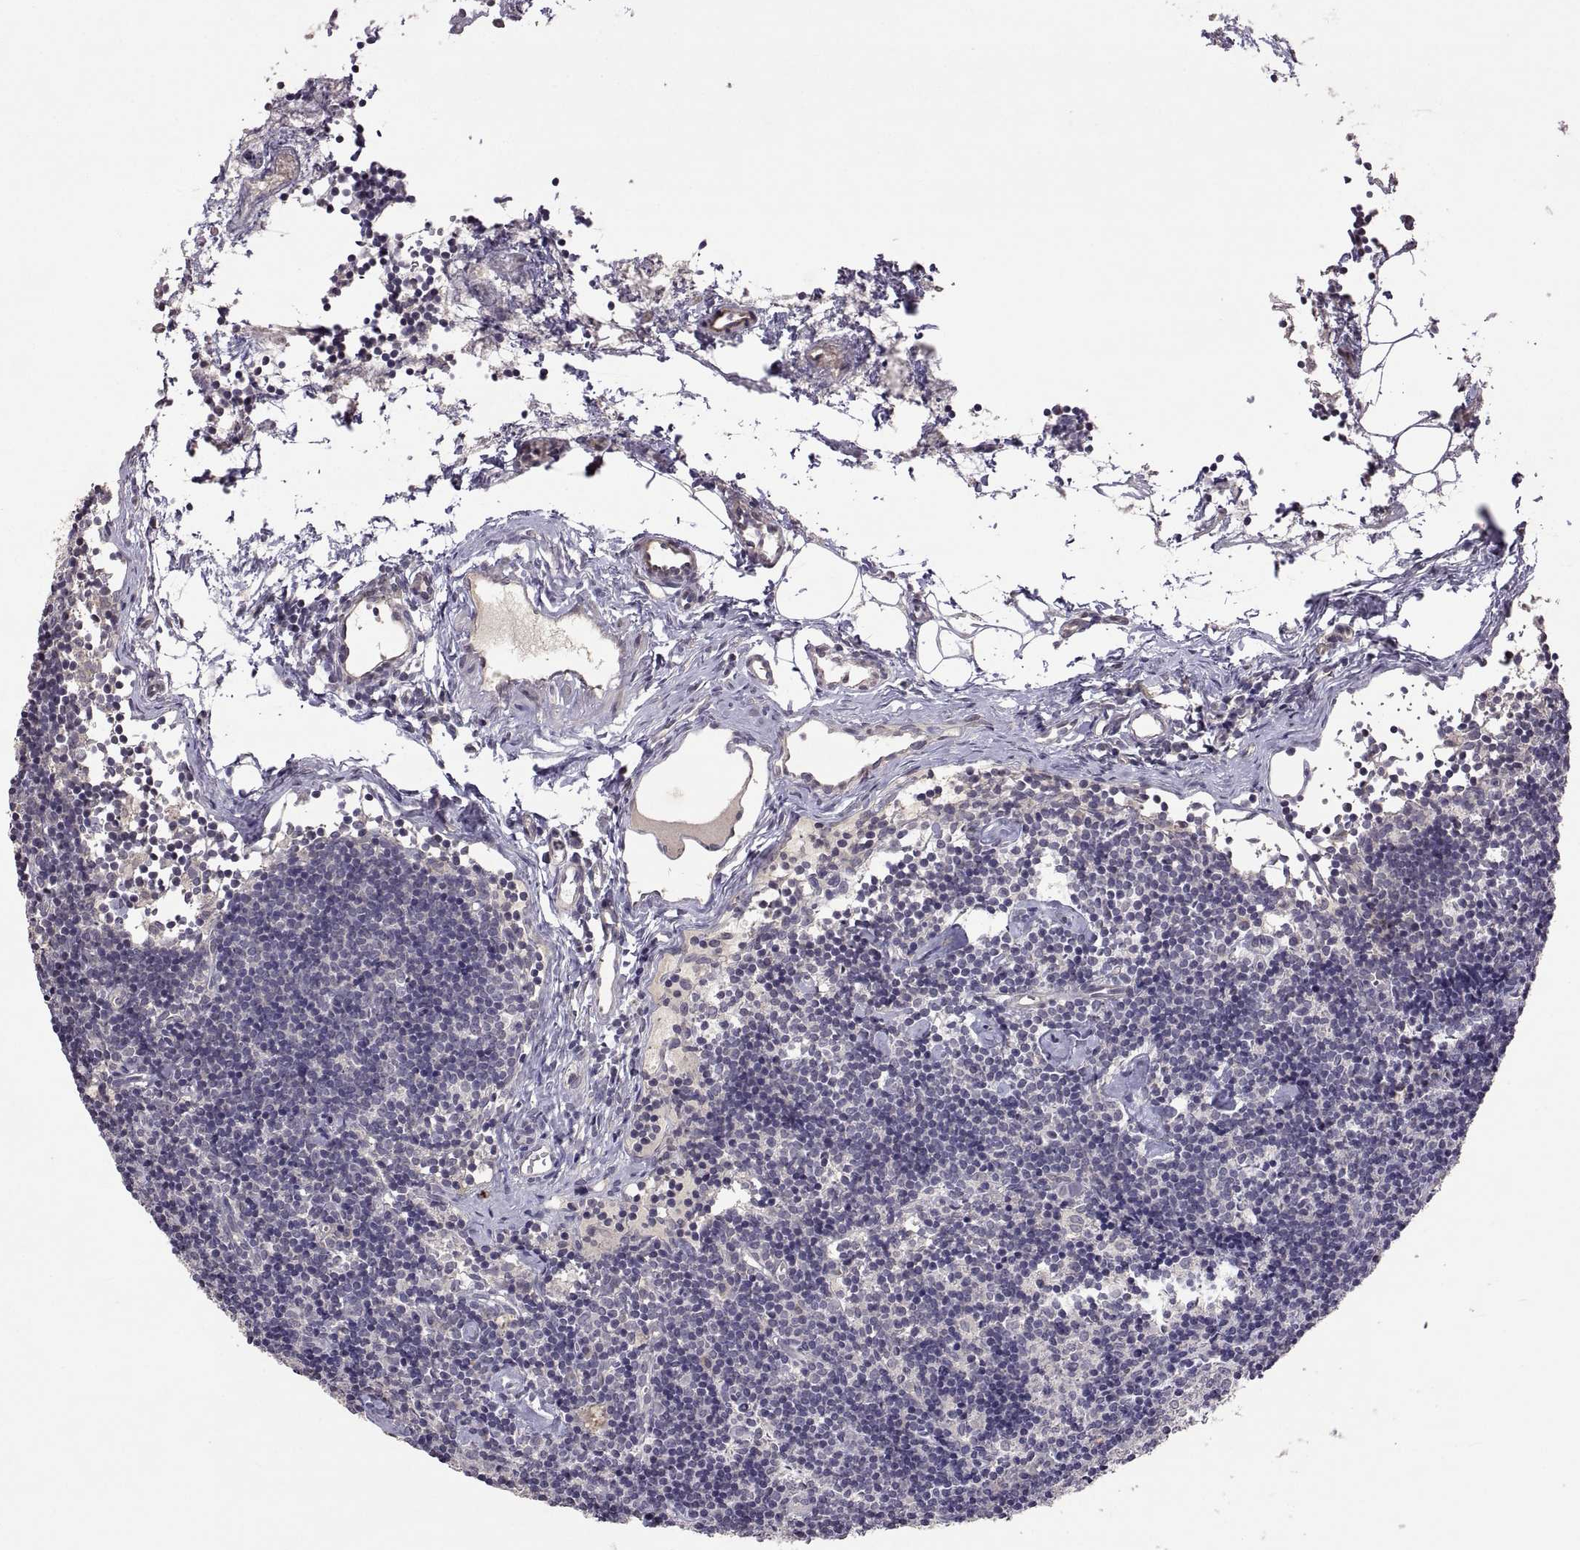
{"staining": {"intensity": "negative", "quantity": "none", "location": "none"}, "tissue": "lymph node", "cell_type": "Germinal center cells", "image_type": "normal", "snomed": [{"axis": "morphology", "description": "Normal tissue, NOS"}, {"axis": "topography", "description": "Lymph node"}], "caption": "DAB immunohistochemical staining of benign lymph node demonstrates no significant staining in germinal center cells.", "gene": "LAMA1", "patient": {"sex": "female", "age": 42}}